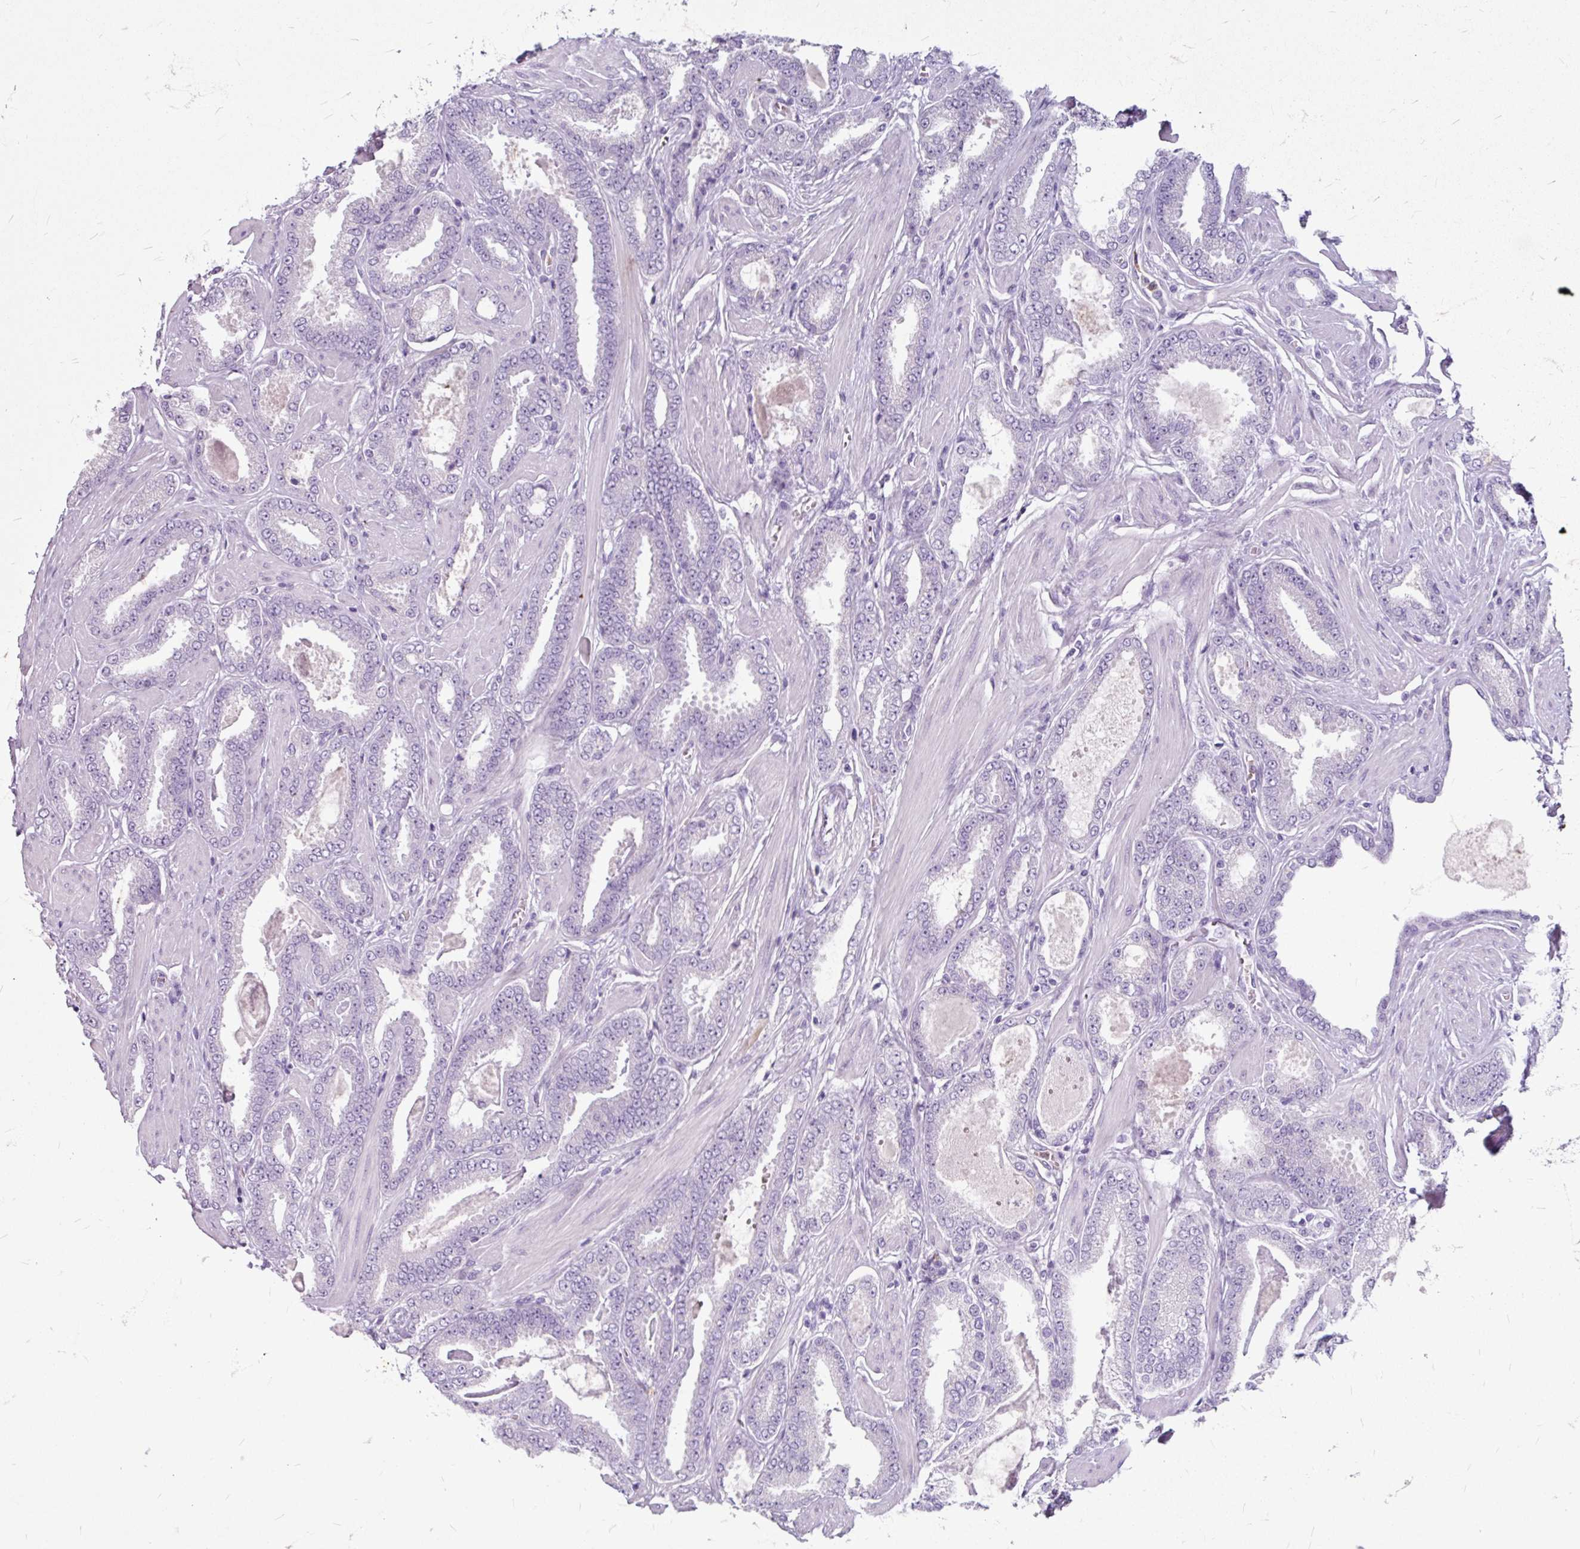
{"staining": {"intensity": "negative", "quantity": "none", "location": "none"}, "tissue": "prostate cancer", "cell_type": "Tumor cells", "image_type": "cancer", "snomed": [{"axis": "morphology", "description": "Adenocarcinoma, Low grade"}, {"axis": "topography", "description": "Prostate"}], "caption": "Immunohistochemical staining of human low-grade adenocarcinoma (prostate) shows no significant staining in tumor cells.", "gene": "ANKRD1", "patient": {"sex": "male", "age": 42}}